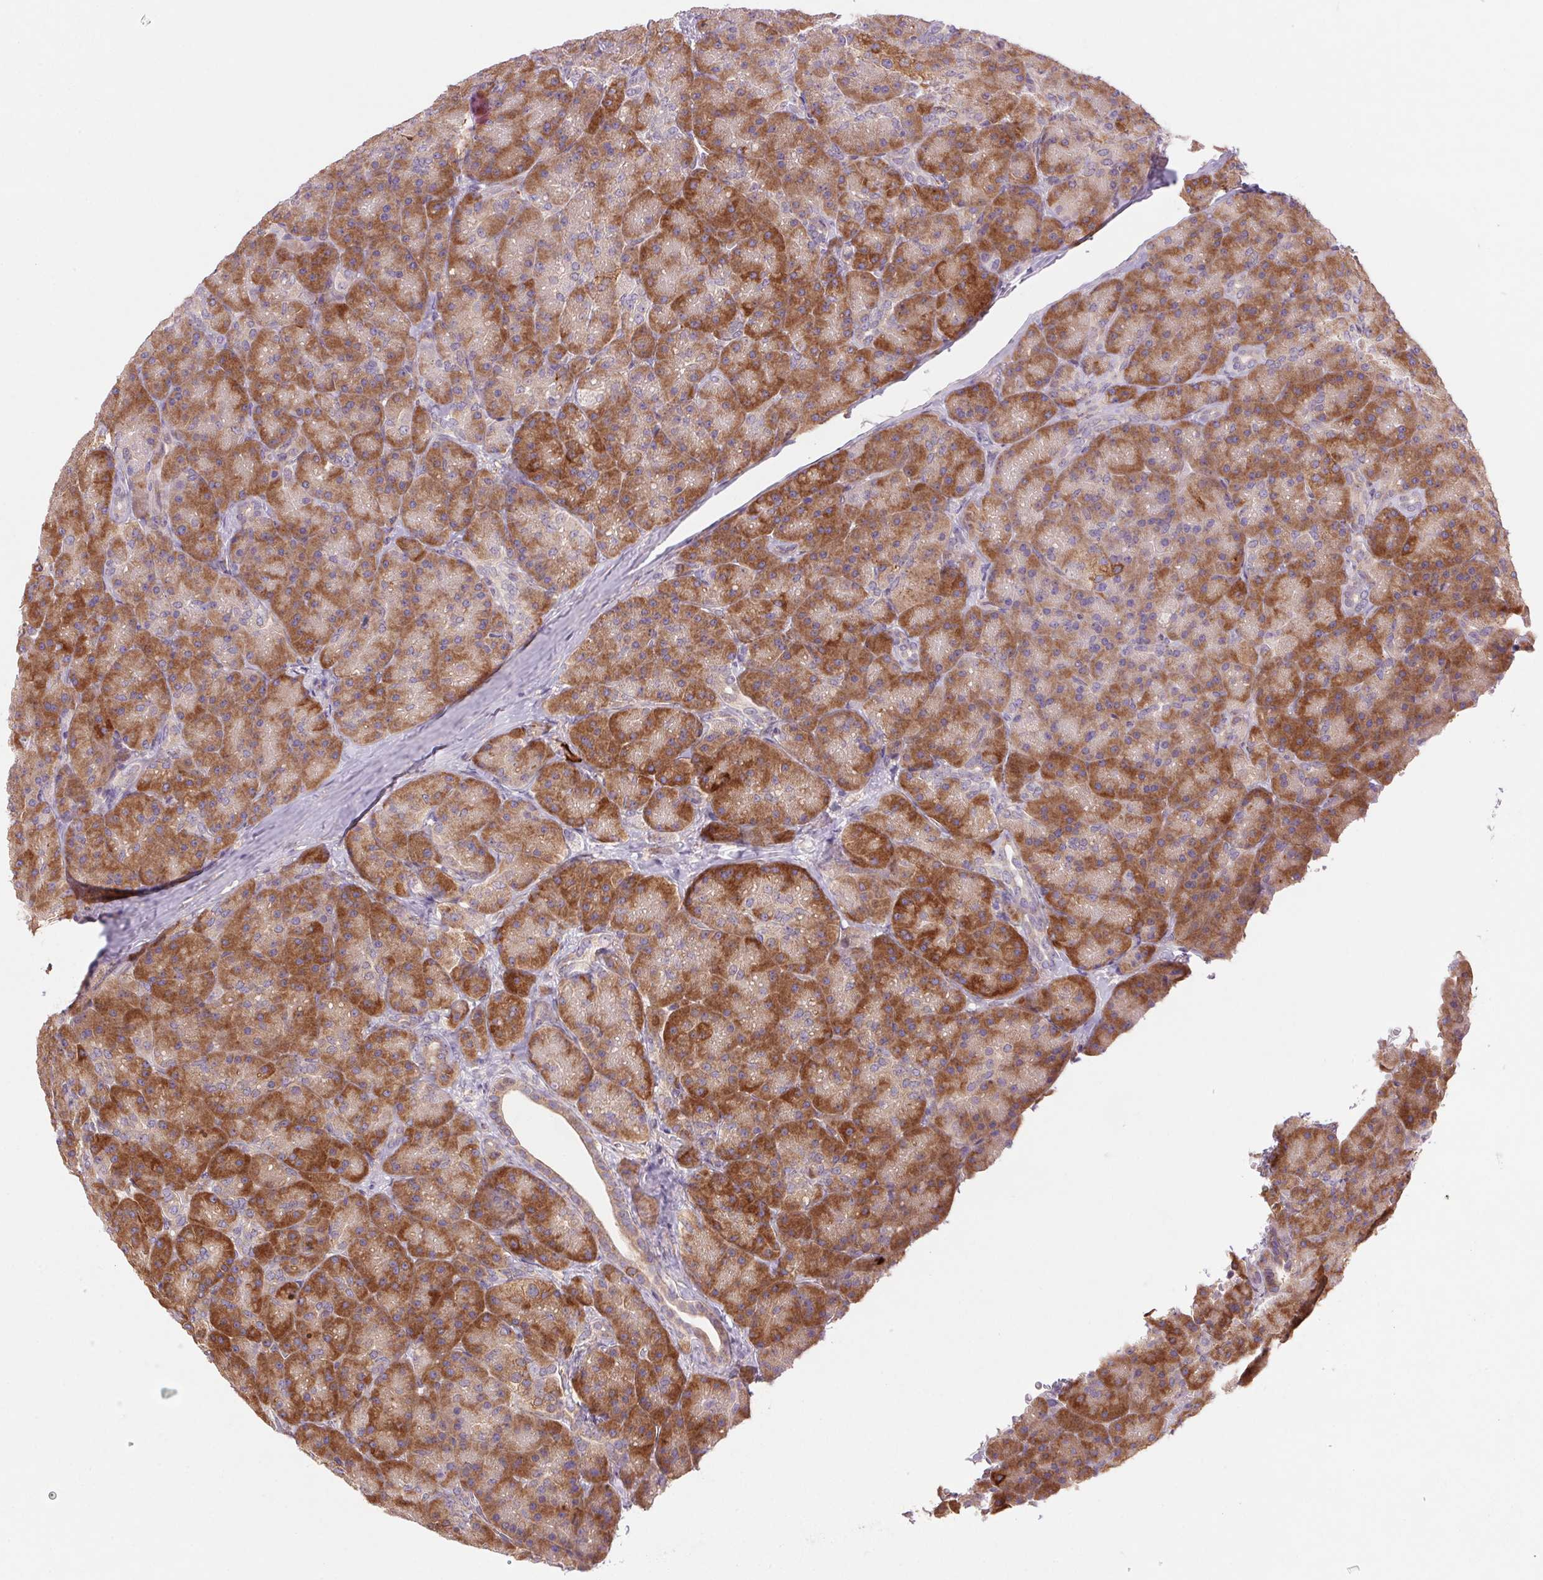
{"staining": {"intensity": "strong", "quantity": ">75%", "location": "cytoplasmic/membranous"}, "tissue": "pancreas", "cell_type": "Exocrine glandular cells", "image_type": "normal", "snomed": [{"axis": "morphology", "description": "Normal tissue, NOS"}, {"axis": "topography", "description": "Pancreas"}], "caption": "Immunohistochemistry staining of benign pancreas, which reveals high levels of strong cytoplasmic/membranous expression in about >75% of exocrine glandular cells indicating strong cytoplasmic/membranous protein staining. The staining was performed using DAB (brown) for protein detection and nuclei were counterstained in hematoxylin (blue).", "gene": "KLHL20", "patient": {"sex": "male", "age": 57}}